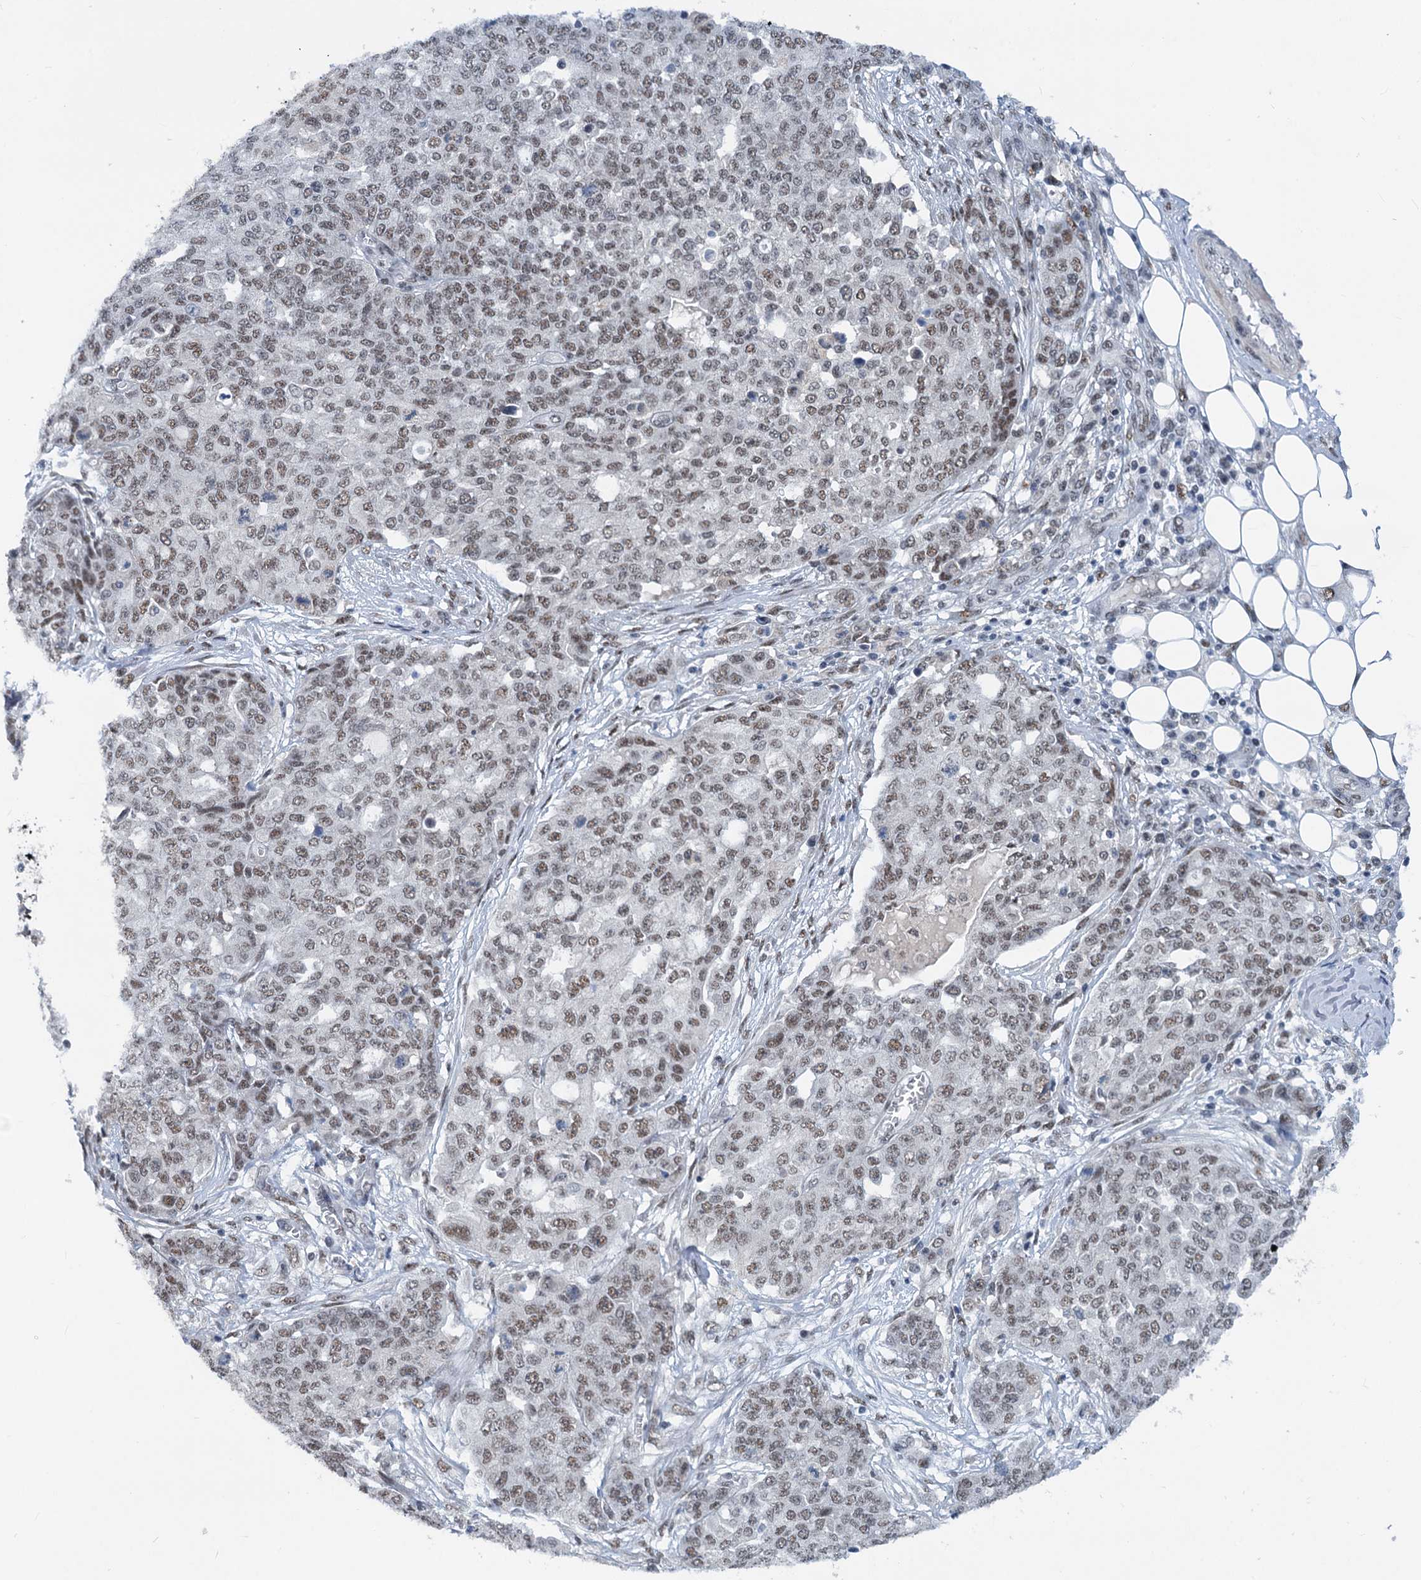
{"staining": {"intensity": "weak", "quantity": "25%-75%", "location": "nuclear"}, "tissue": "ovarian cancer", "cell_type": "Tumor cells", "image_type": "cancer", "snomed": [{"axis": "morphology", "description": "Cystadenocarcinoma, serous, NOS"}, {"axis": "topography", "description": "Soft tissue"}, {"axis": "topography", "description": "Ovary"}], "caption": "High-power microscopy captured an immunohistochemistry image of serous cystadenocarcinoma (ovarian), revealing weak nuclear staining in about 25%-75% of tumor cells.", "gene": "PHF8", "patient": {"sex": "female", "age": 57}}